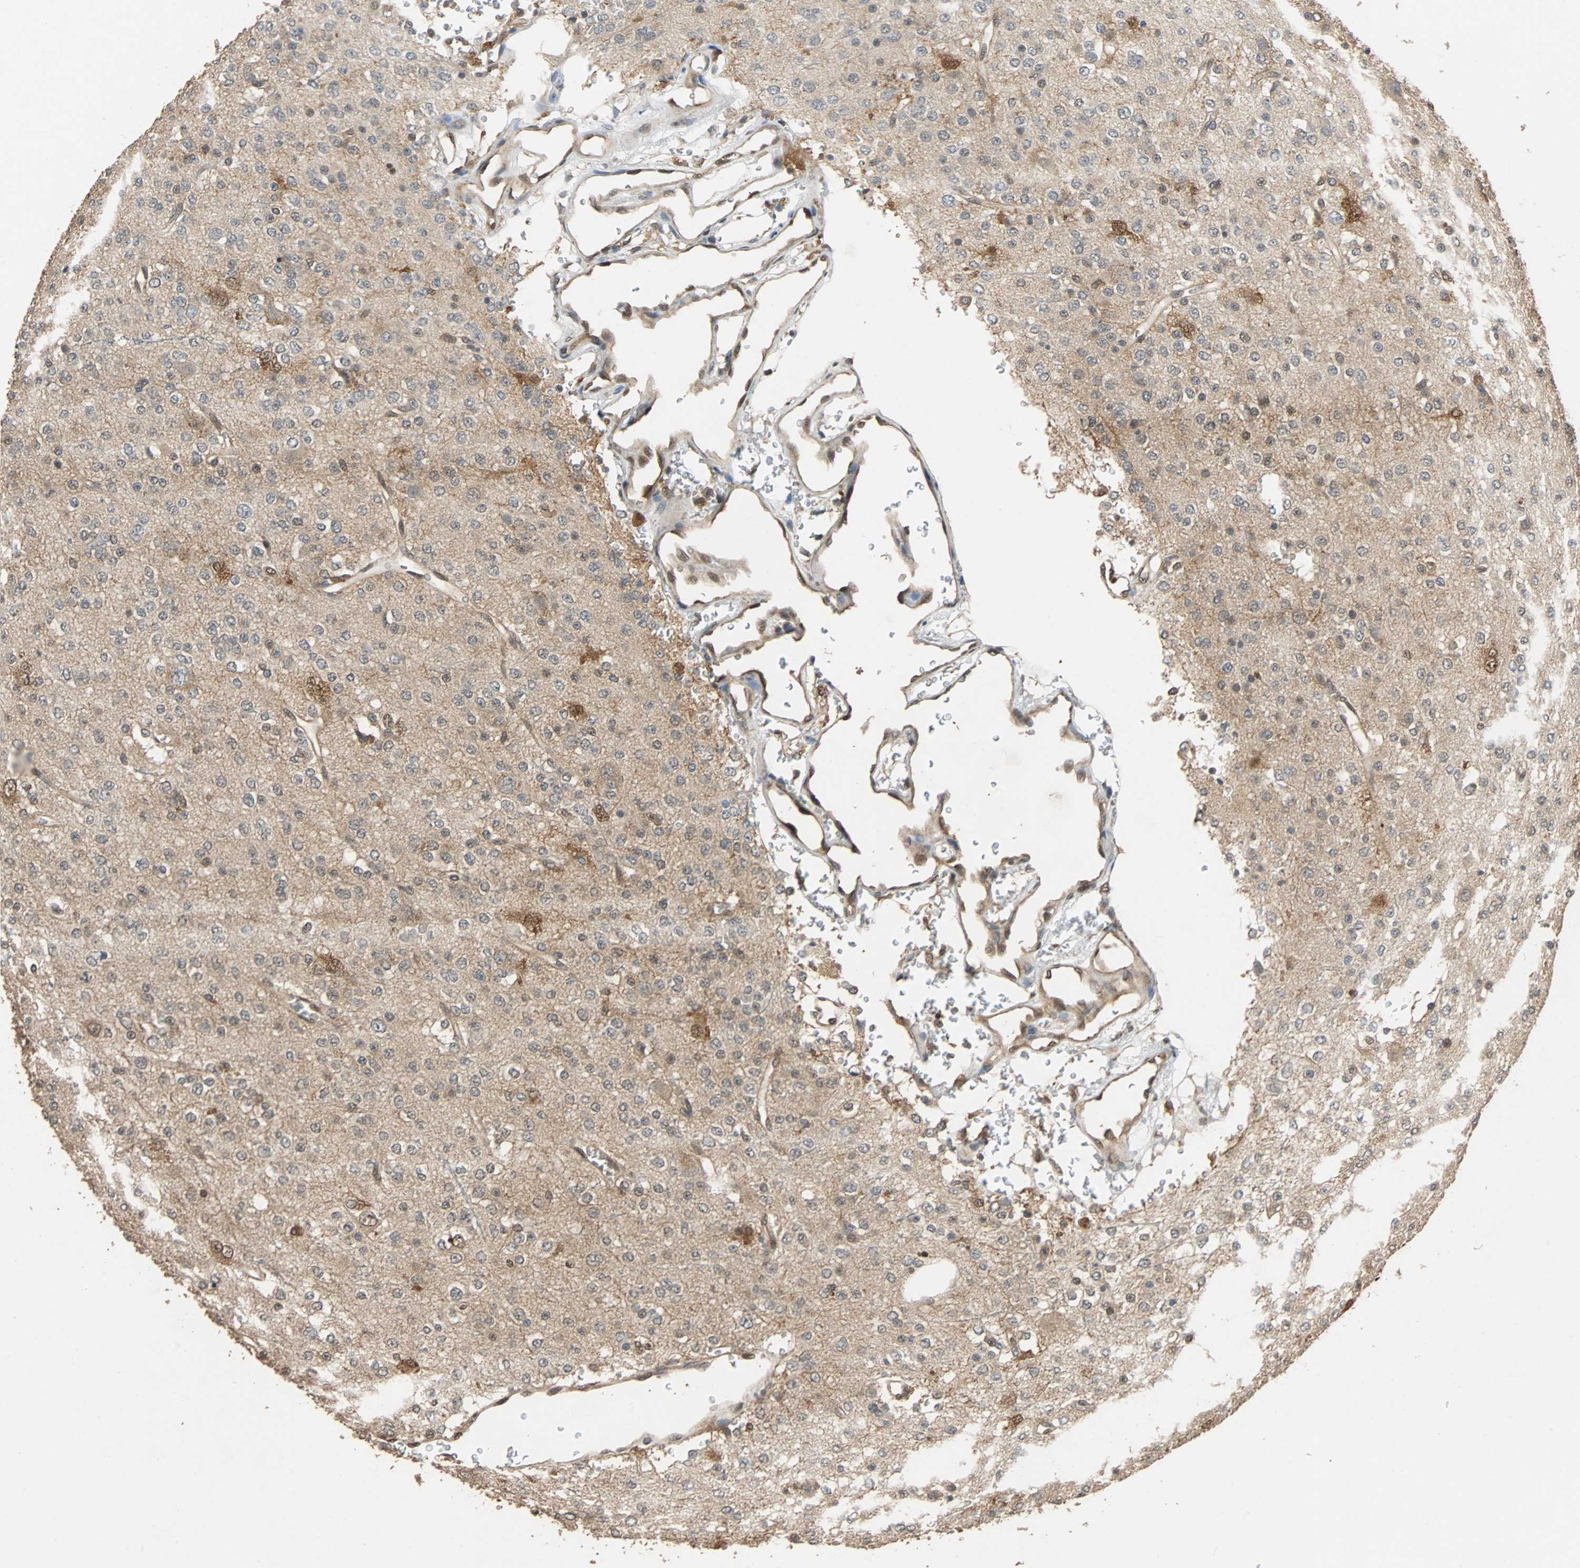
{"staining": {"intensity": "moderate", "quantity": ">75%", "location": "cytoplasmic/membranous"}, "tissue": "glioma", "cell_type": "Tumor cells", "image_type": "cancer", "snomed": [{"axis": "morphology", "description": "Glioma, malignant, Low grade"}, {"axis": "topography", "description": "Brain"}], "caption": "Malignant glioma (low-grade) was stained to show a protein in brown. There is medium levels of moderate cytoplasmic/membranous staining in about >75% of tumor cells.", "gene": "PRDX6", "patient": {"sex": "male", "age": 38}}